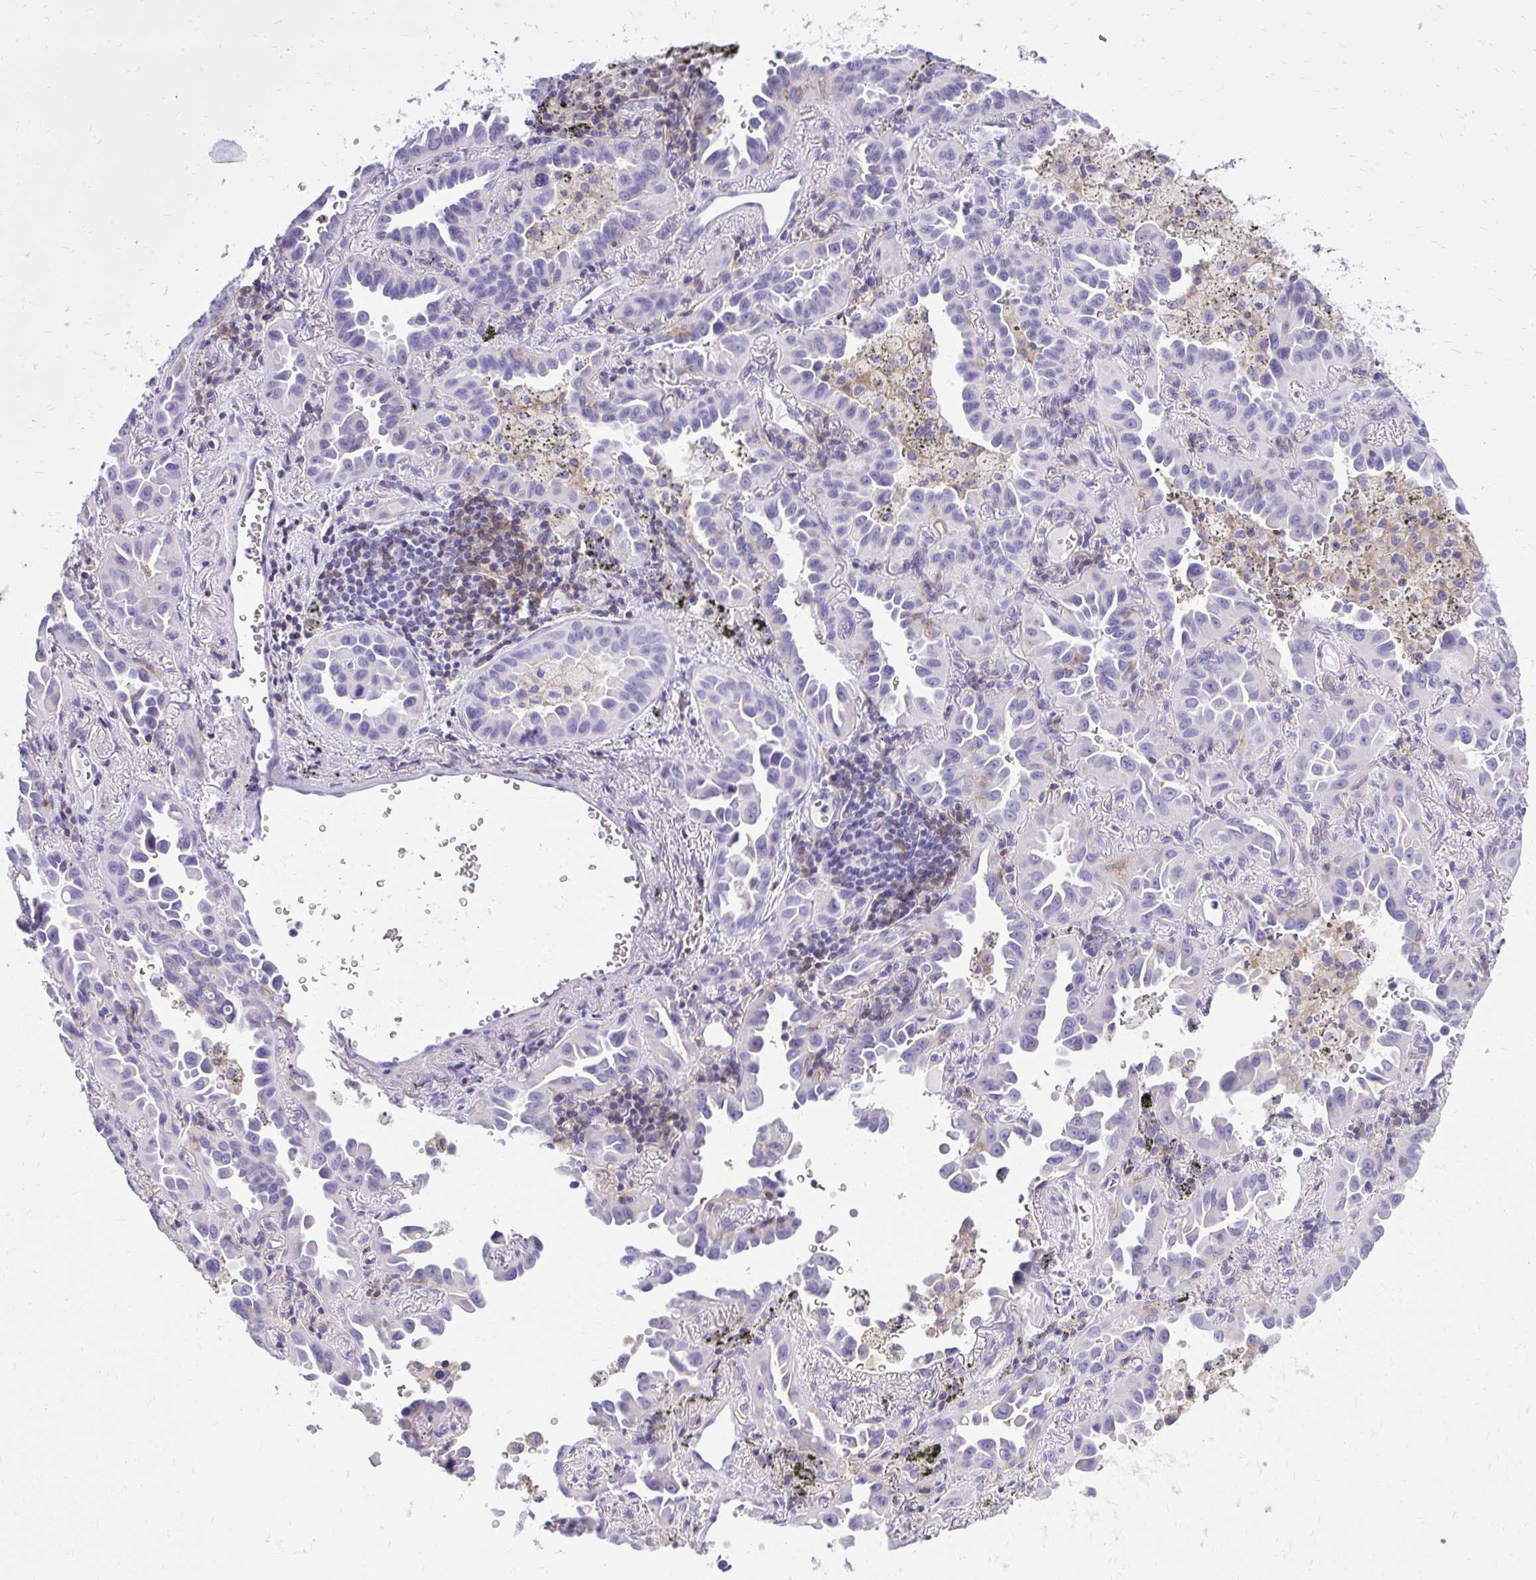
{"staining": {"intensity": "negative", "quantity": "none", "location": "none"}, "tissue": "lung cancer", "cell_type": "Tumor cells", "image_type": "cancer", "snomed": [{"axis": "morphology", "description": "Adenocarcinoma, NOS"}, {"axis": "topography", "description": "Lung"}], "caption": "Tumor cells are negative for brown protein staining in lung adenocarcinoma.", "gene": "GPRIN3", "patient": {"sex": "male", "age": 68}}